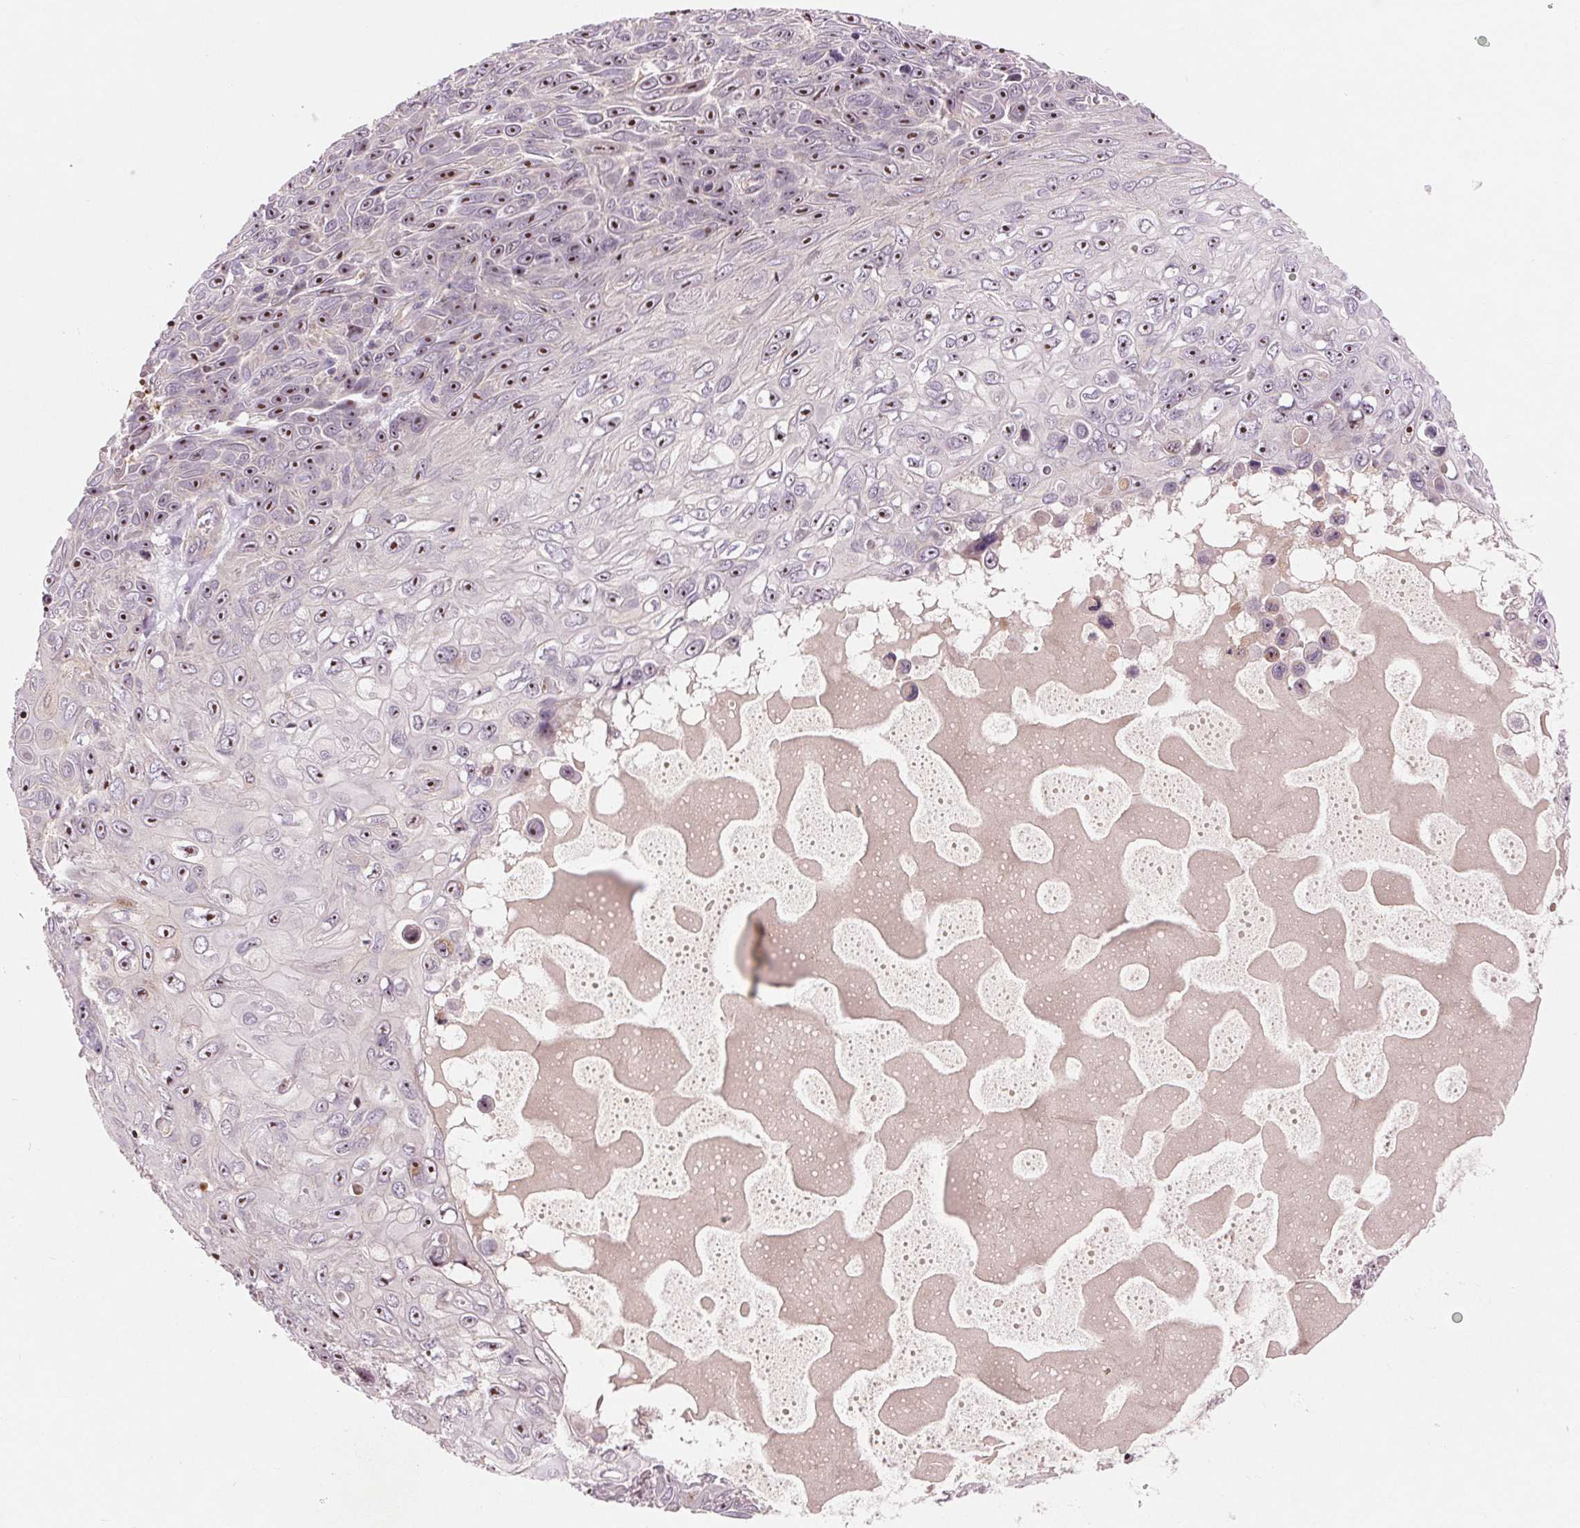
{"staining": {"intensity": "strong", "quantity": ">75%", "location": "nuclear"}, "tissue": "skin cancer", "cell_type": "Tumor cells", "image_type": "cancer", "snomed": [{"axis": "morphology", "description": "Squamous cell carcinoma, NOS"}, {"axis": "topography", "description": "Skin"}], "caption": "Human skin squamous cell carcinoma stained with a protein marker reveals strong staining in tumor cells.", "gene": "RANBP3L", "patient": {"sex": "male", "age": 82}}